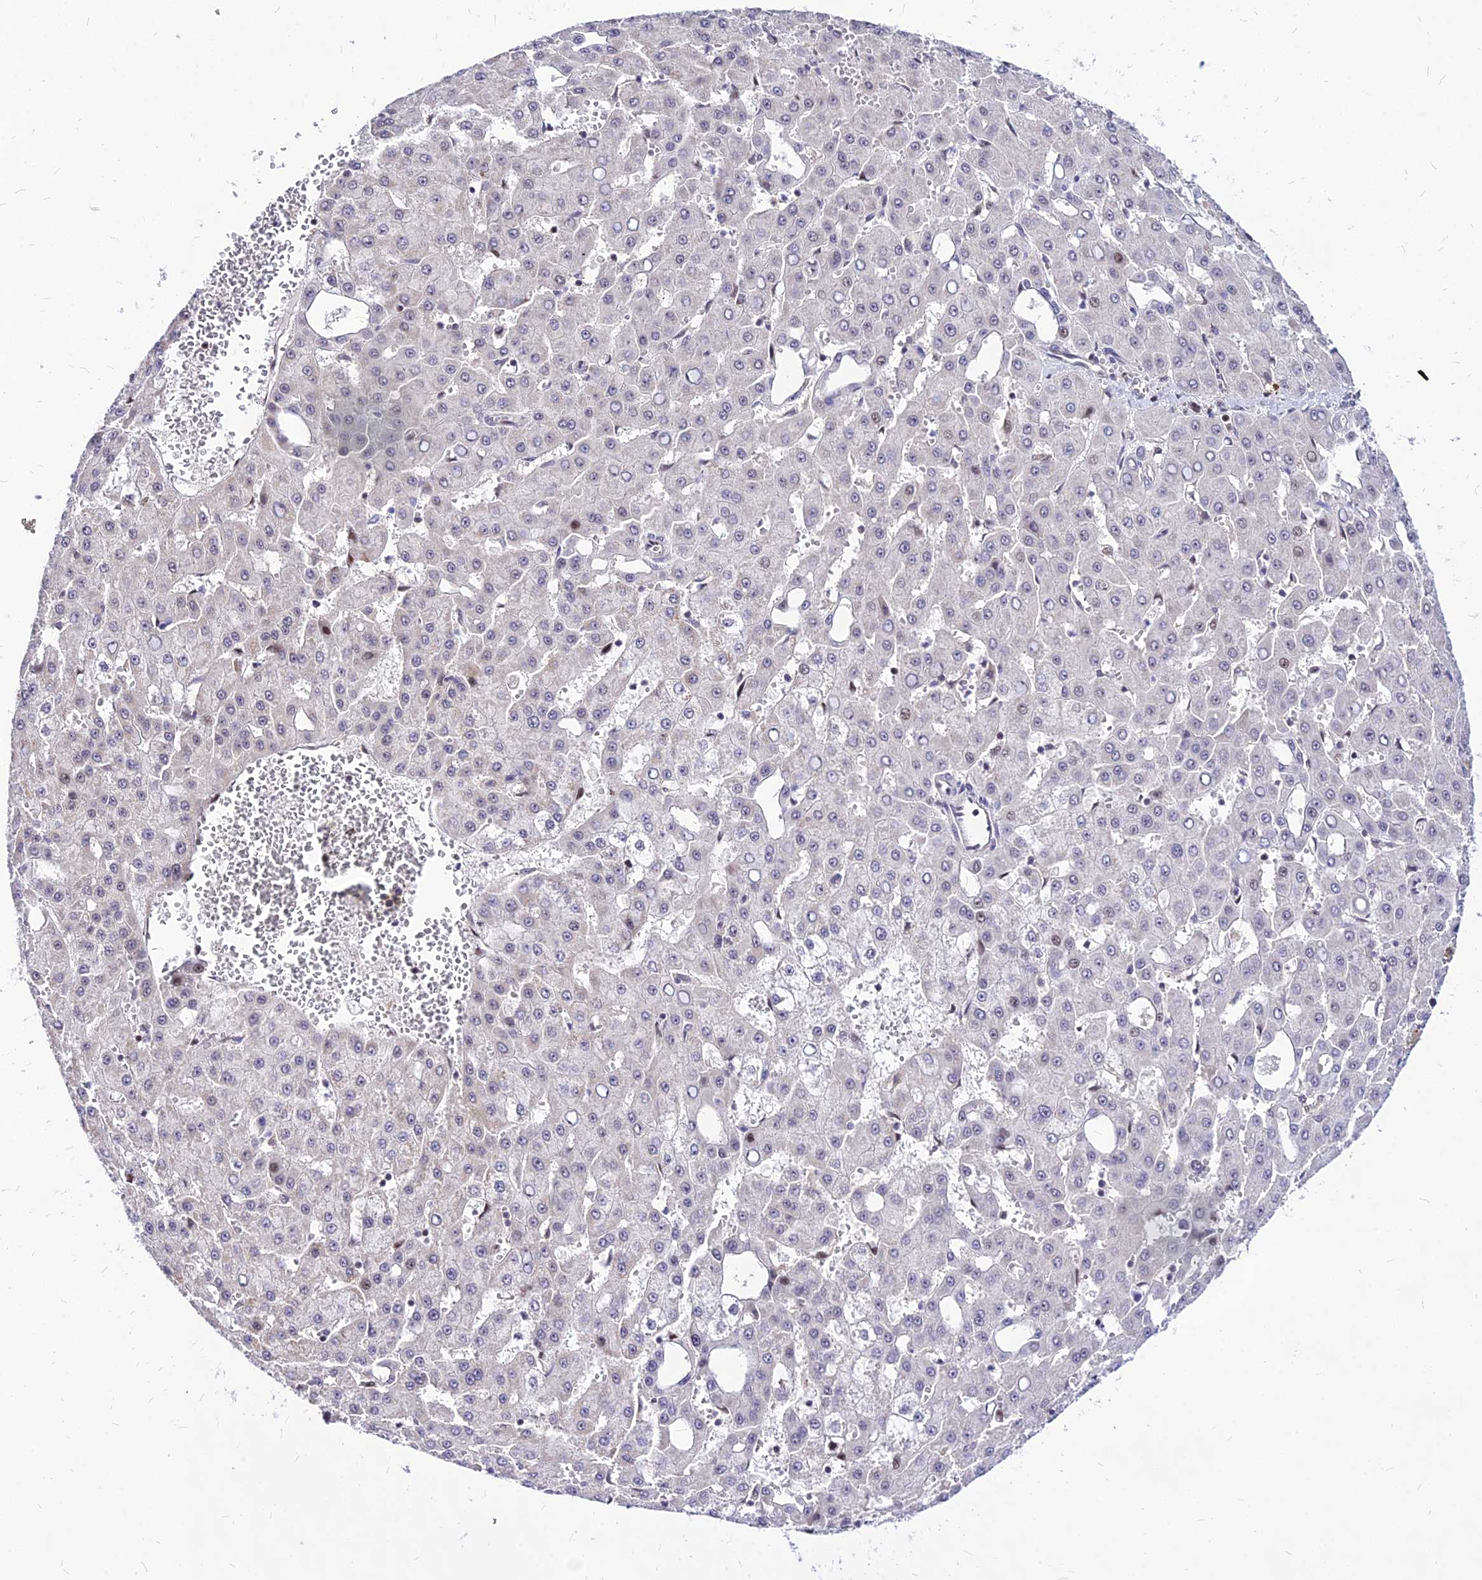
{"staining": {"intensity": "negative", "quantity": "none", "location": "none"}, "tissue": "liver cancer", "cell_type": "Tumor cells", "image_type": "cancer", "snomed": [{"axis": "morphology", "description": "Carcinoma, Hepatocellular, NOS"}, {"axis": "topography", "description": "Liver"}], "caption": "Tumor cells show no significant positivity in hepatocellular carcinoma (liver).", "gene": "DDX55", "patient": {"sex": "male", "age": 47}}